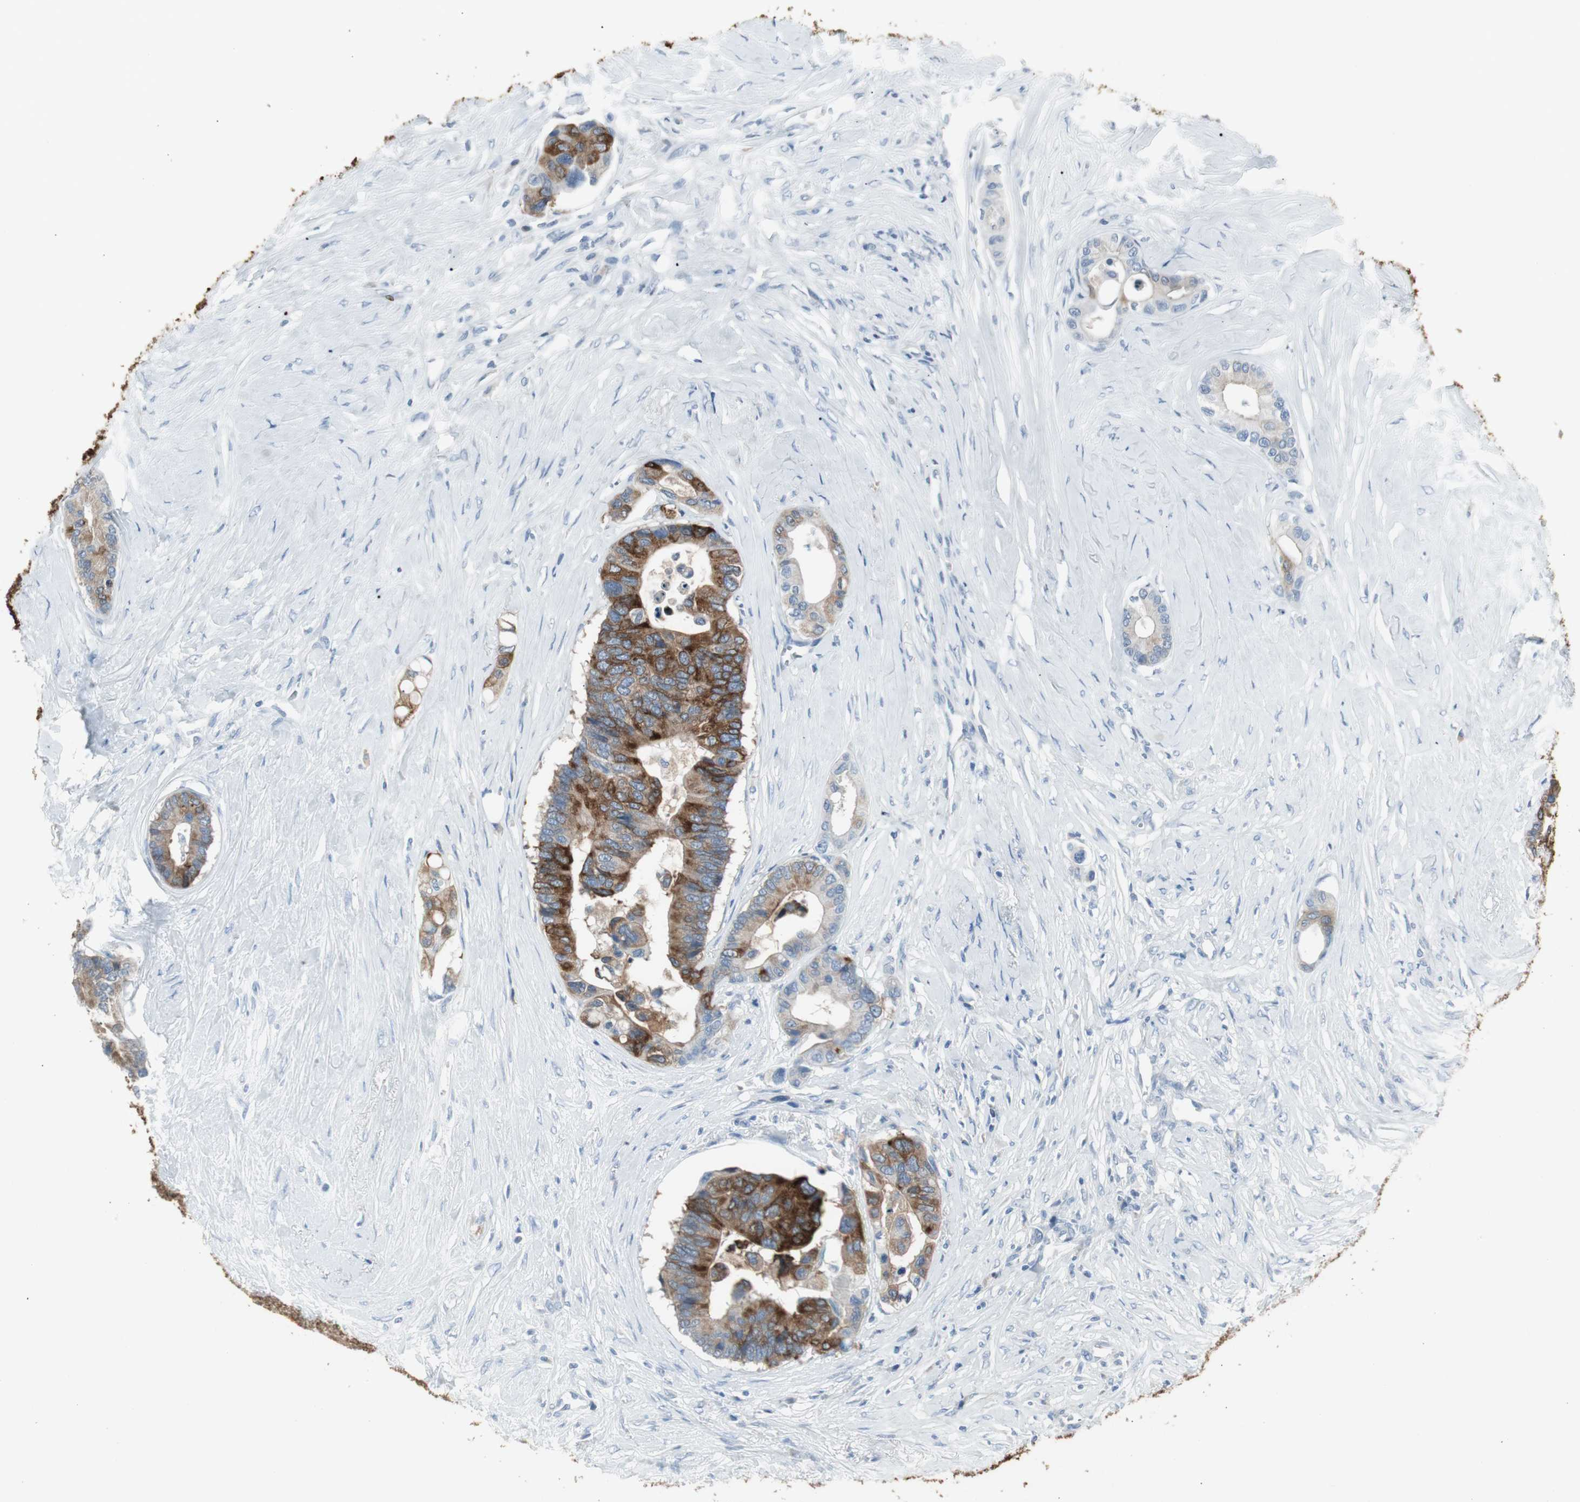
{"staining": {"intensity": "strong", "quantity": ">75%", "location": "cytoplasmic/membranous"}, "tissue": "colorectal cancer", "cell_type": "Tumor cells", "image_type": "cancer", "snomed": [{"axis": "morphology", "description": "Normal tissue, NOS"}, {"axis": "morphology", "description": "Adenocarcinoma, NOS"}, {"axis": "topography", "description": "Colon"}], "caption": "Immunohistochemistry (DAB (3,3'-diaminobenzidine)) staining of colorectal cancer demonstrates strong cytoplasmic/membranous protein positivity in about >75% of tumor cells.", "gene": "AGR2", "patient": {"sex": "male", "age": 82}}